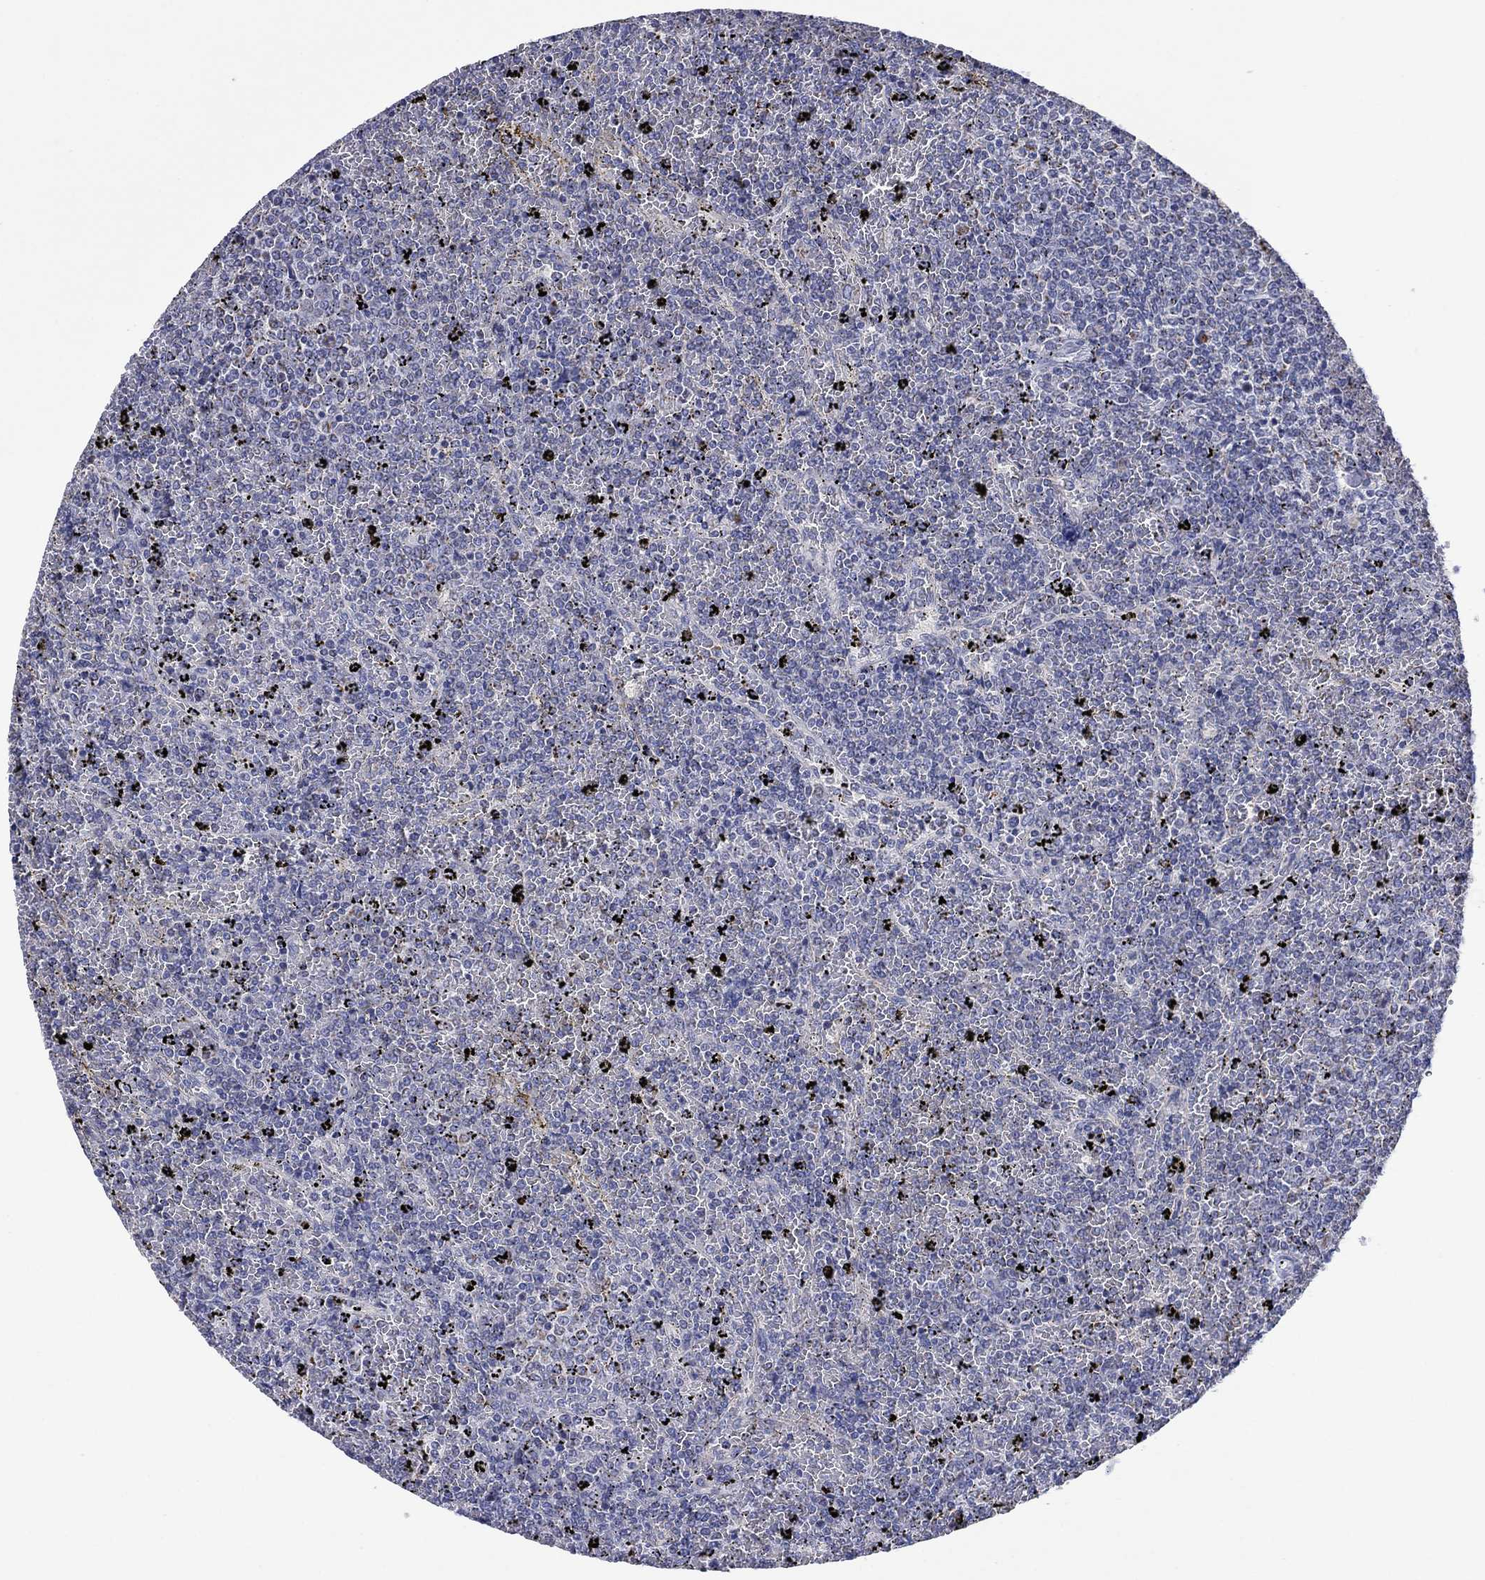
{"staining": {"intensity": "negative", "quantity": "none", "location": "none"}, "tissue": "lymphoma", "cell_type": "Tumor cells", "image_type": "cancer", "snomed": [{"axis": "morphology", "description": "Malignant lymphoma, non-Hodgkin's type, Low grade"}, {"axis": "topography", "description": "Spleen"}], "caption": "Protein analysis of lymphoma exhibits no significant staining in tumor cells.", "gene": "CLVS1", "patient": {"sex": "female", "age": 77}}